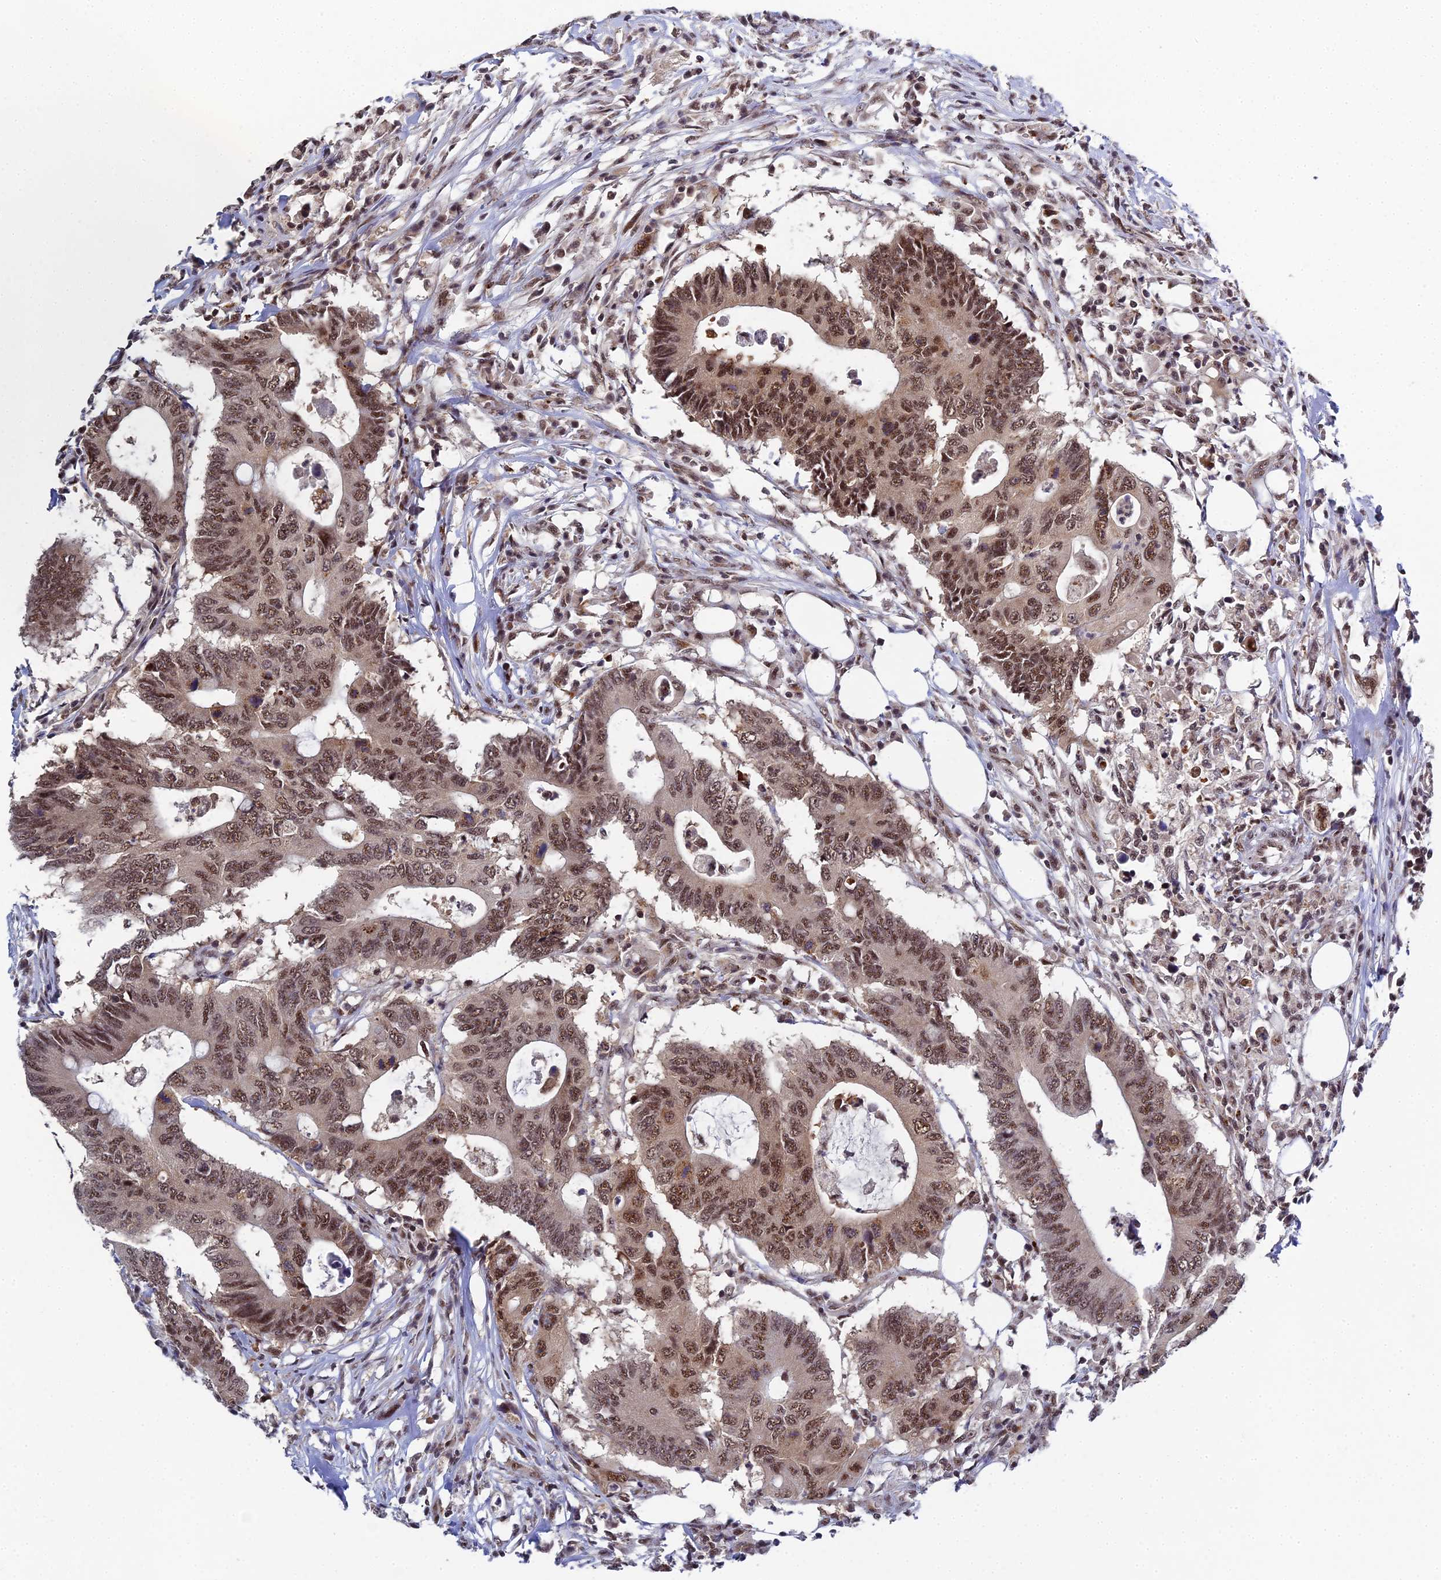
{"staining": {"intensity": "moderate", "quantity": ">75%", "location": "nuclear"}, "tissue": "colorectal cancer", "cell_type": "Tumor cells", "image_type": "cancer", "snomed": [{"axis": "morphology", "description": "Adenocarcinoma, NOS"}, {"axis": "topography", "description": "Colon"}], "caption": "Adenocarcinoma (colorectal) stained for a protein demonstrates moderate nuclear positivity in tumor cells. The staining was performed using DAB, with brown indicating positive protein expression. Nuclei are stained blue with hematoxylin.", "gene": "MAGOHB", "patient": {"sex": "male", "age": 71}}